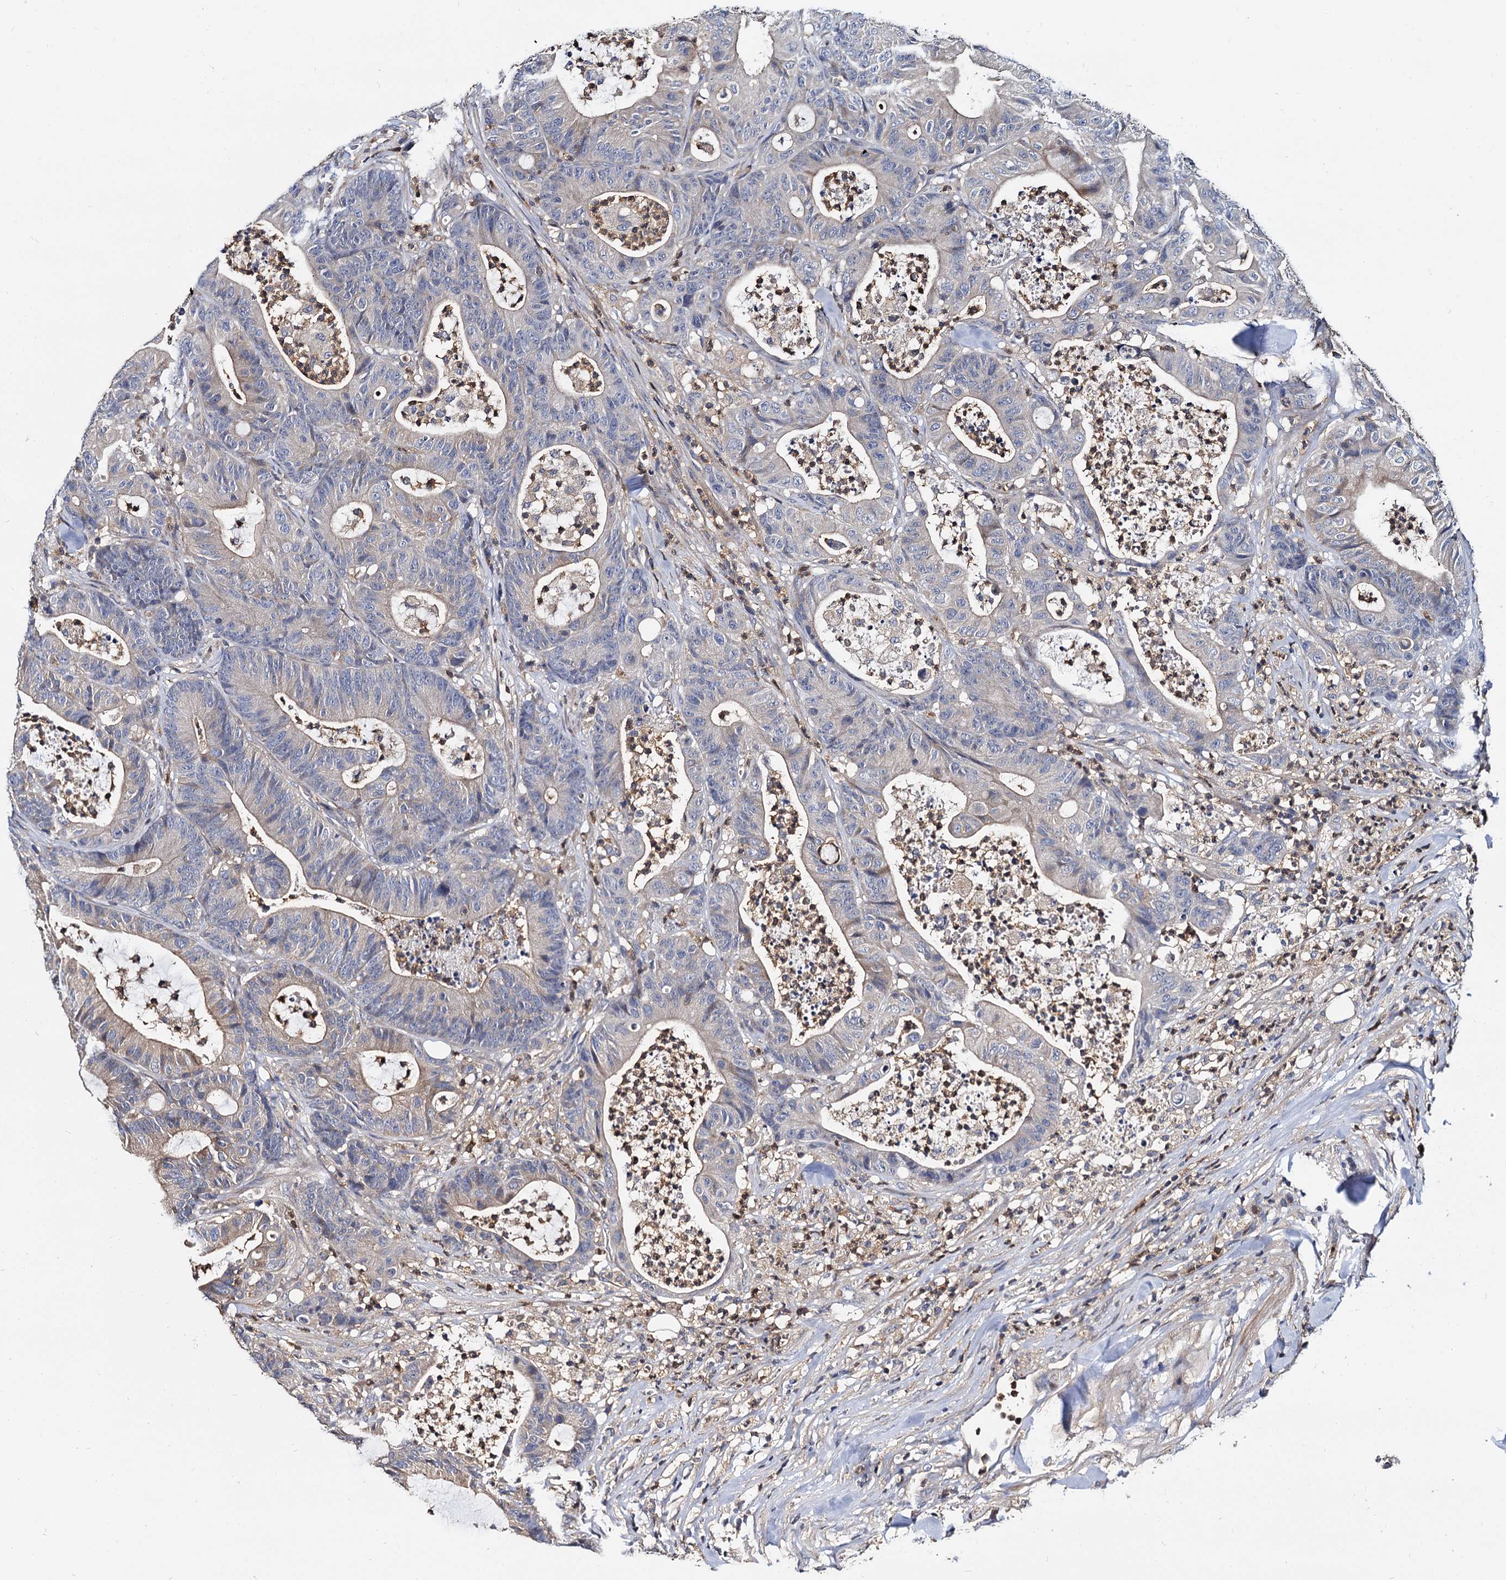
{"staining": {"intensity": "negative", "quantity": "none", "location": "none"}, "tissue": "colorectal cancer", "cell_type": "Tumor cells", "image_type": "cancer", "snomed": [{"axis": "morphology", "description": "Adenocarcinoma, NOS"}, {"axis": "topography", "description": "Colon"}], "caption": "Immunohistochemistry histopathology image of neoplastic tissue: human adenocarcinoma (colorectal) stained with DAB (3,3'-diaminobenzidine) reveals no significant protein staining in tumor cells.", "gene": "ANKRD13A", "patient": {"sex": "female", "age": 84}}